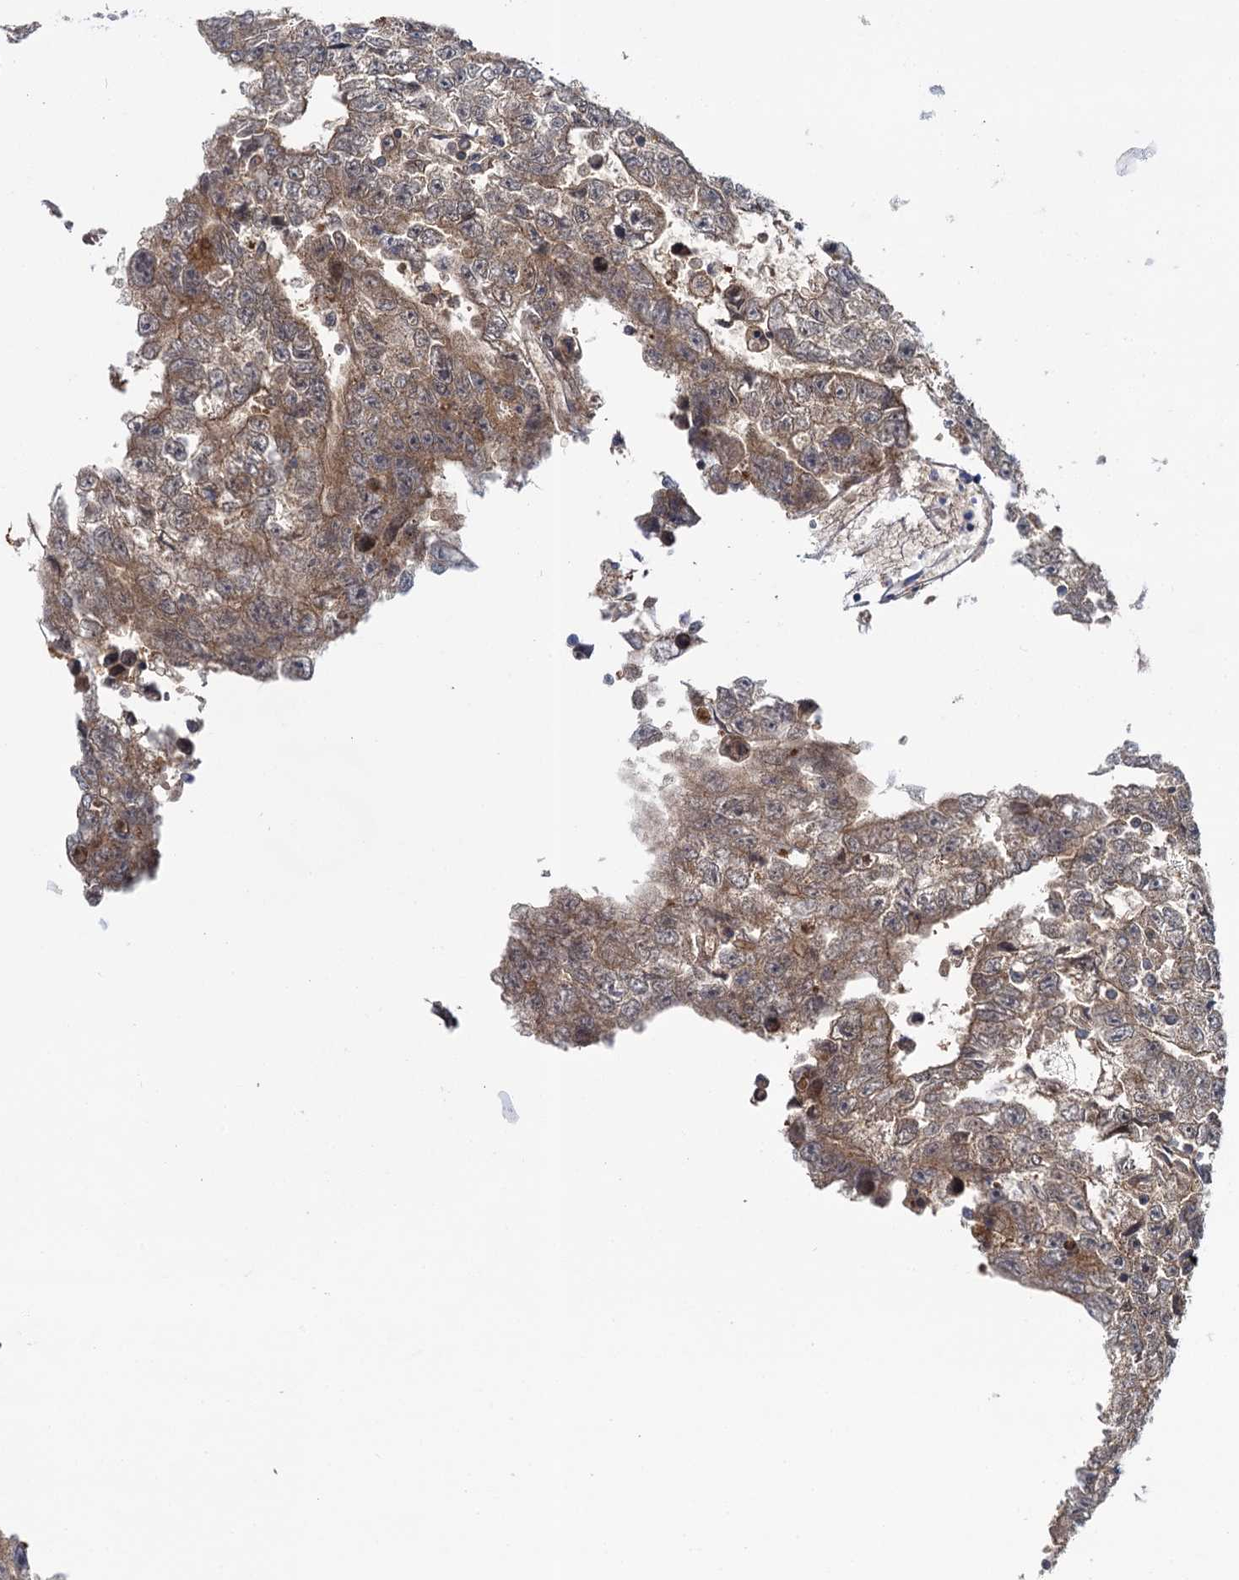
{"staining": {"intensity": "moderate", "quantity": "25%-75%", "location": "cytoplasmic/membranous"}, "tissue": "testis cancer", "cell_type": "Tumor cells", "image_type": "cancer", "snomed": [{"axis": "morphology", "description": "Carcinoma, Embryonal, NOS"}, {"axis": "topography", "description": "Testis"}], "caption": "Moderate cytoplasmic/membranous expression for a protein is identified in approximately 25%-75% of tumor cells of testis cancer (embryonal carcinoma) using IHC.", "gene": "GLO1", "patient": {"sex": "male", "age": 25}}